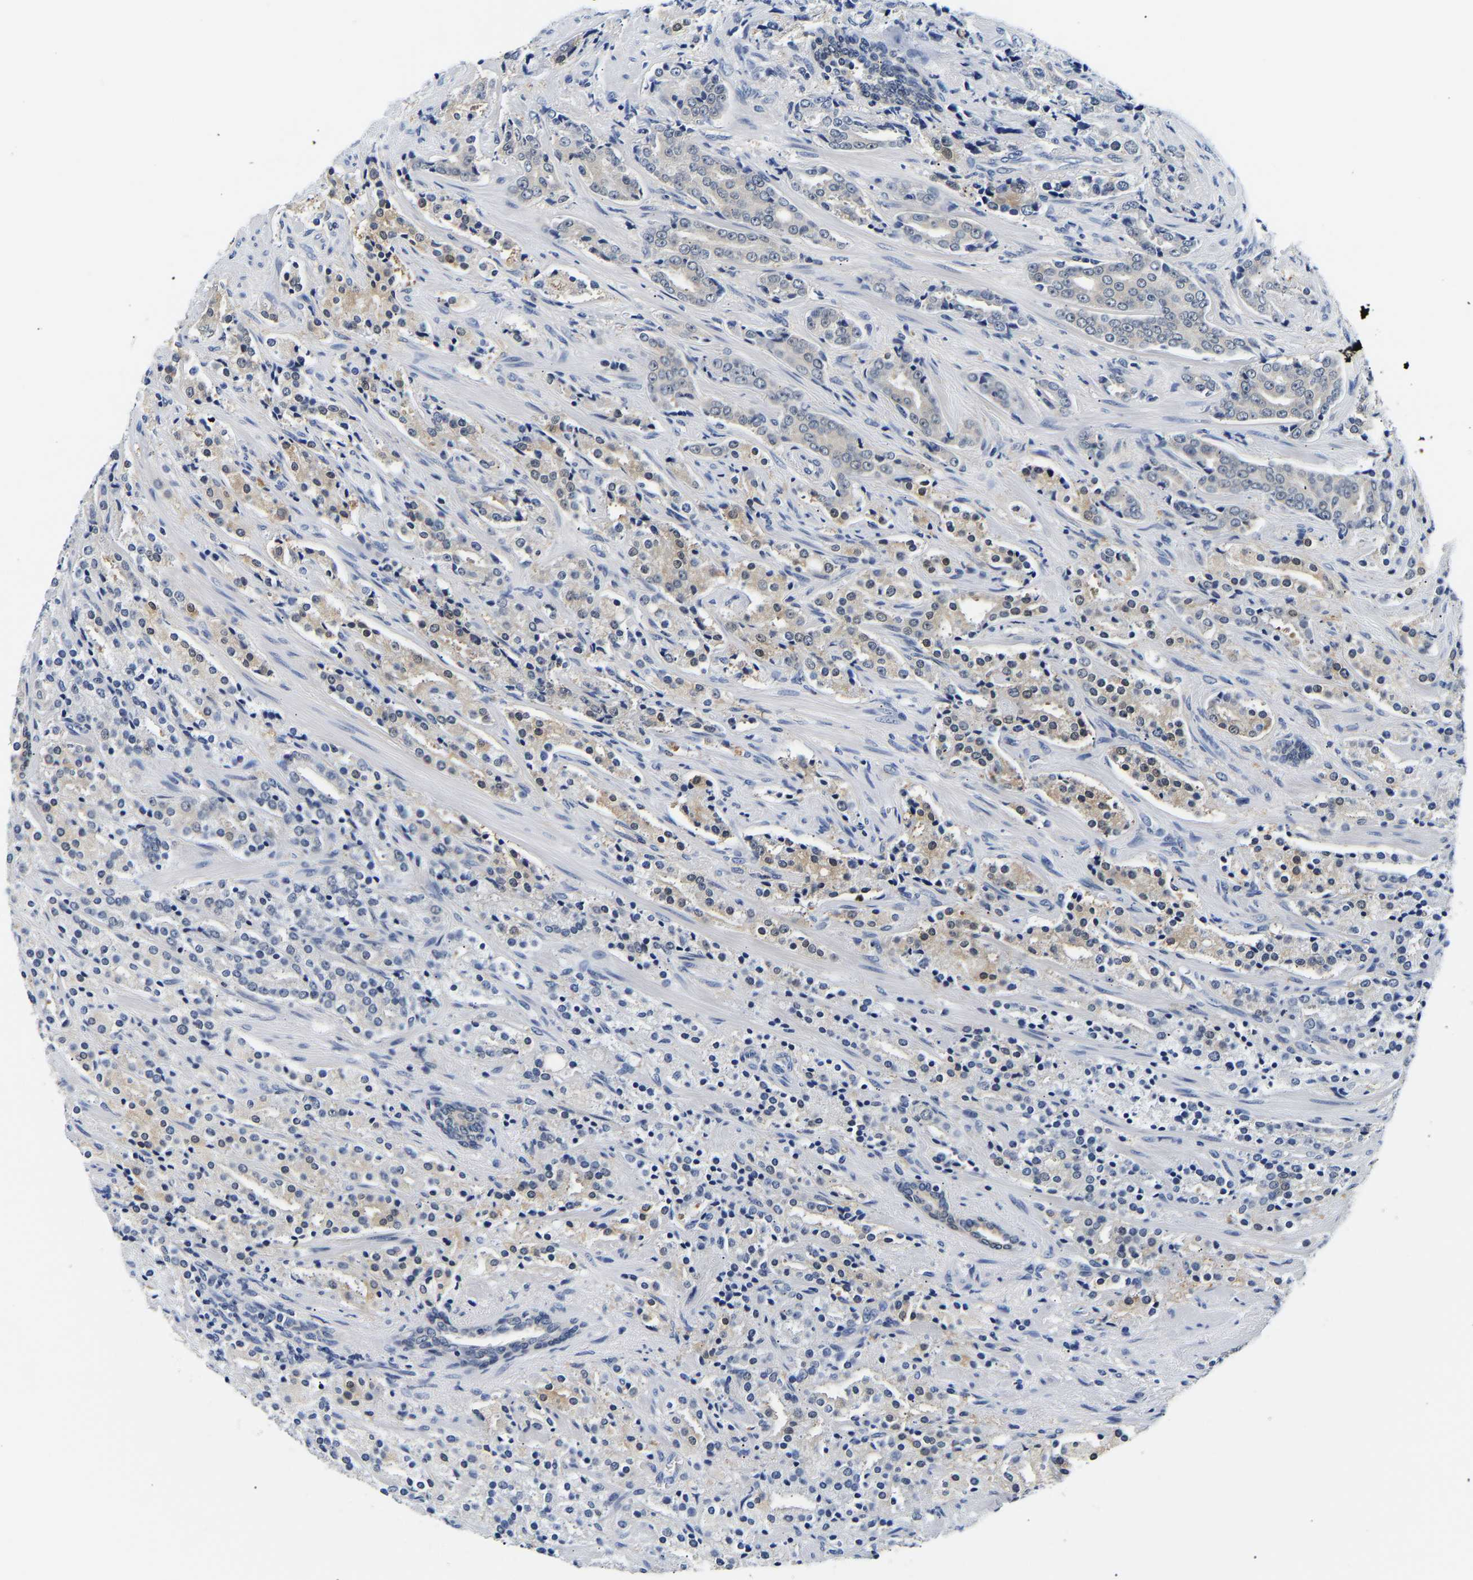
{"staining": {"intensity": "weak", "quantity": "<25%", "location": "cytoplasmic/membranous"}, "tissue": "prostate cancer", "cell_type": "Tumor cells", "image_type": "cancer", "snomed": [{"axis": "morphology", "description": "Adenocarcinoma, High grade"}, {"axis": "topography", "description": "Prostate"}], "caption": "A micrograph of prostate high-grade adenocarcinoma stained for a protein reveals no brown staining in tumor cells. (DAB (3,3'-diaminobenzidine) IHC, high magnification).", "gene": "UCHL3", "patient": {"sex": "male", "age": 71}}